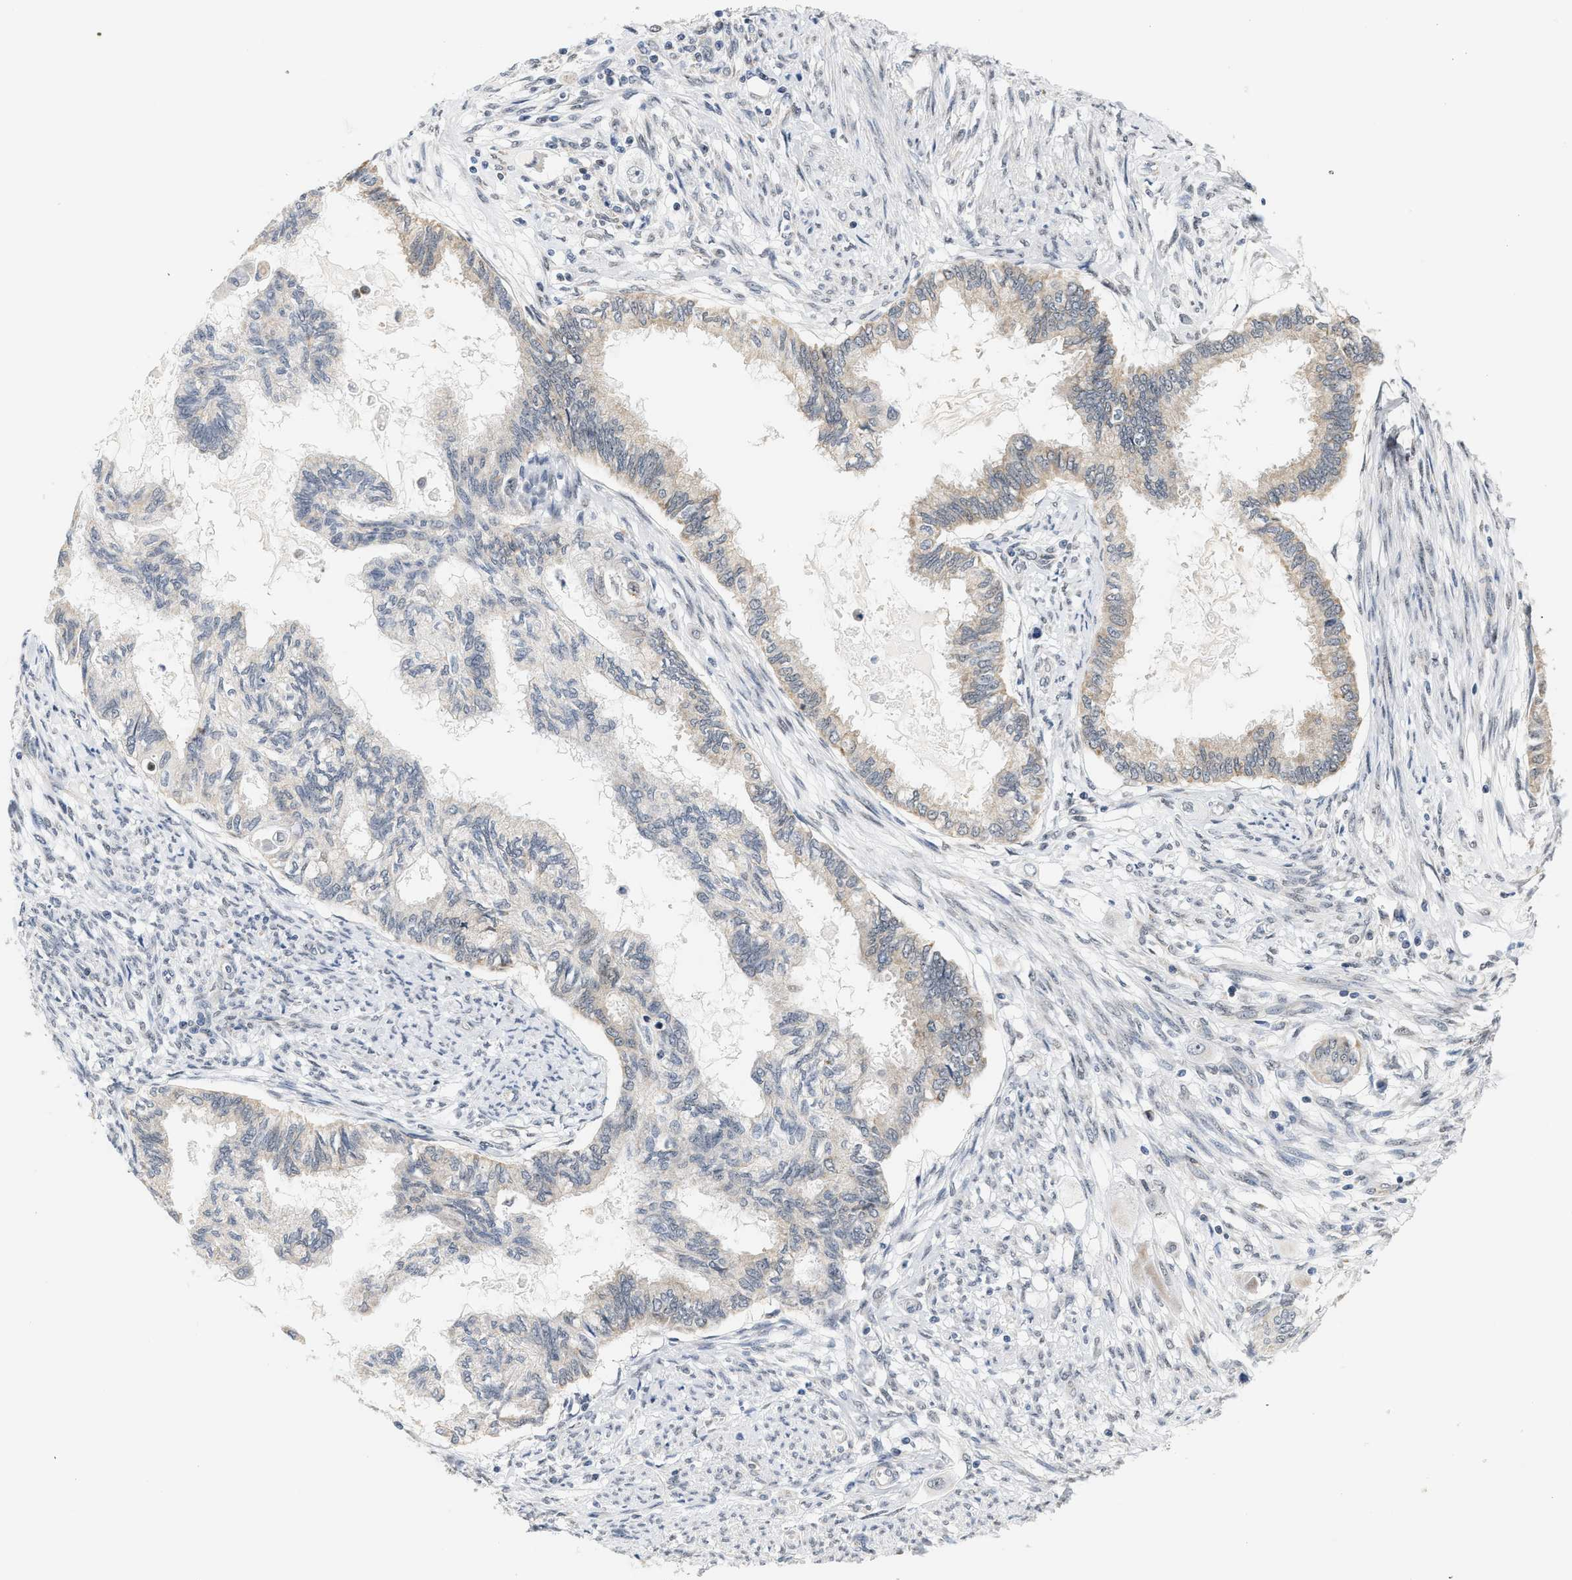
{"staining": {"intensity": "weak", "quantity": "<25%", "location": "cytoplasmic/membranous"}, "tissue": "cervical cancer", "cell_type": "Tumor cells", "image_type": "cancer", "snomed": [{"axis": "morphology", "description": "Normal tissue, NOS"}, {"axis": "morphology", "description": "Adenocarcinoma, NOS"}, {"axis": "topography", "description": "Cervix"}, {"axis": "topography", "description": "Endometrium"}], "caption": "There is no significant staining in tumor cells of cervical adenocarcinoma. Brightfield microscopy of immunohistochemistry stained with DAB (brown) and hematoxylin (blue), captured at high magnification.", "gene": "GIGYF1", "patient": {"sex": "female", "age": 86}}